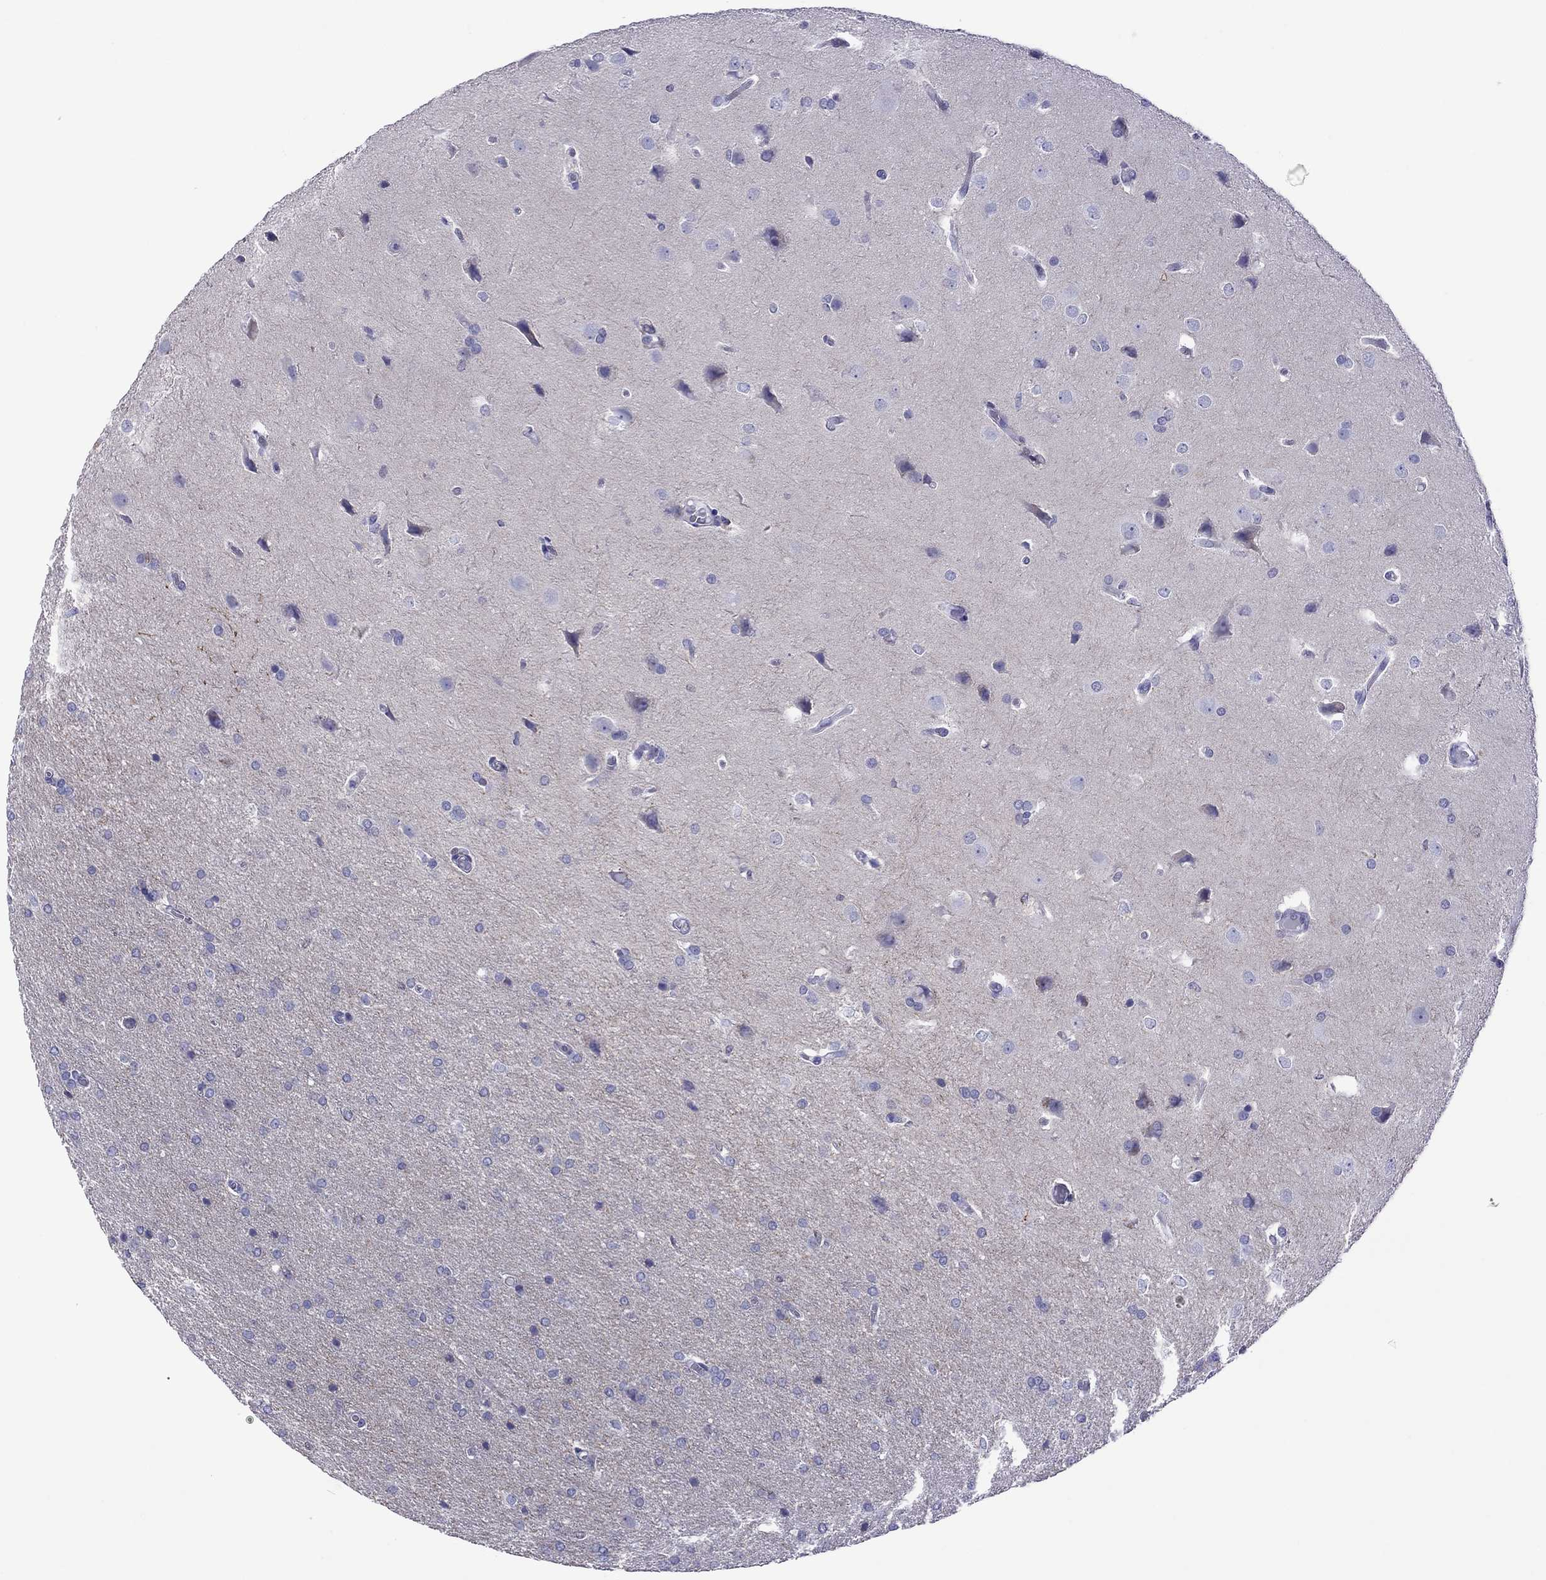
{"staining": {"intensity": "negative", "quantity": "none", "location": "none"}, "tissue": "glioma", "cell_type": "Tumor cells", "image_type": "cancer", "snomed": [{"axis": "morphology", "description": "Glioma, malignant, Low grade"}, {"axis": "topography", "description": "Brain"}], "caption": "The immunohistochemistry (IHC) photomicrograph has no significant staining in tumor cells of glioma tissue.", "gene": "MPZ", "patient": {"sex": "female", "age": 32}}